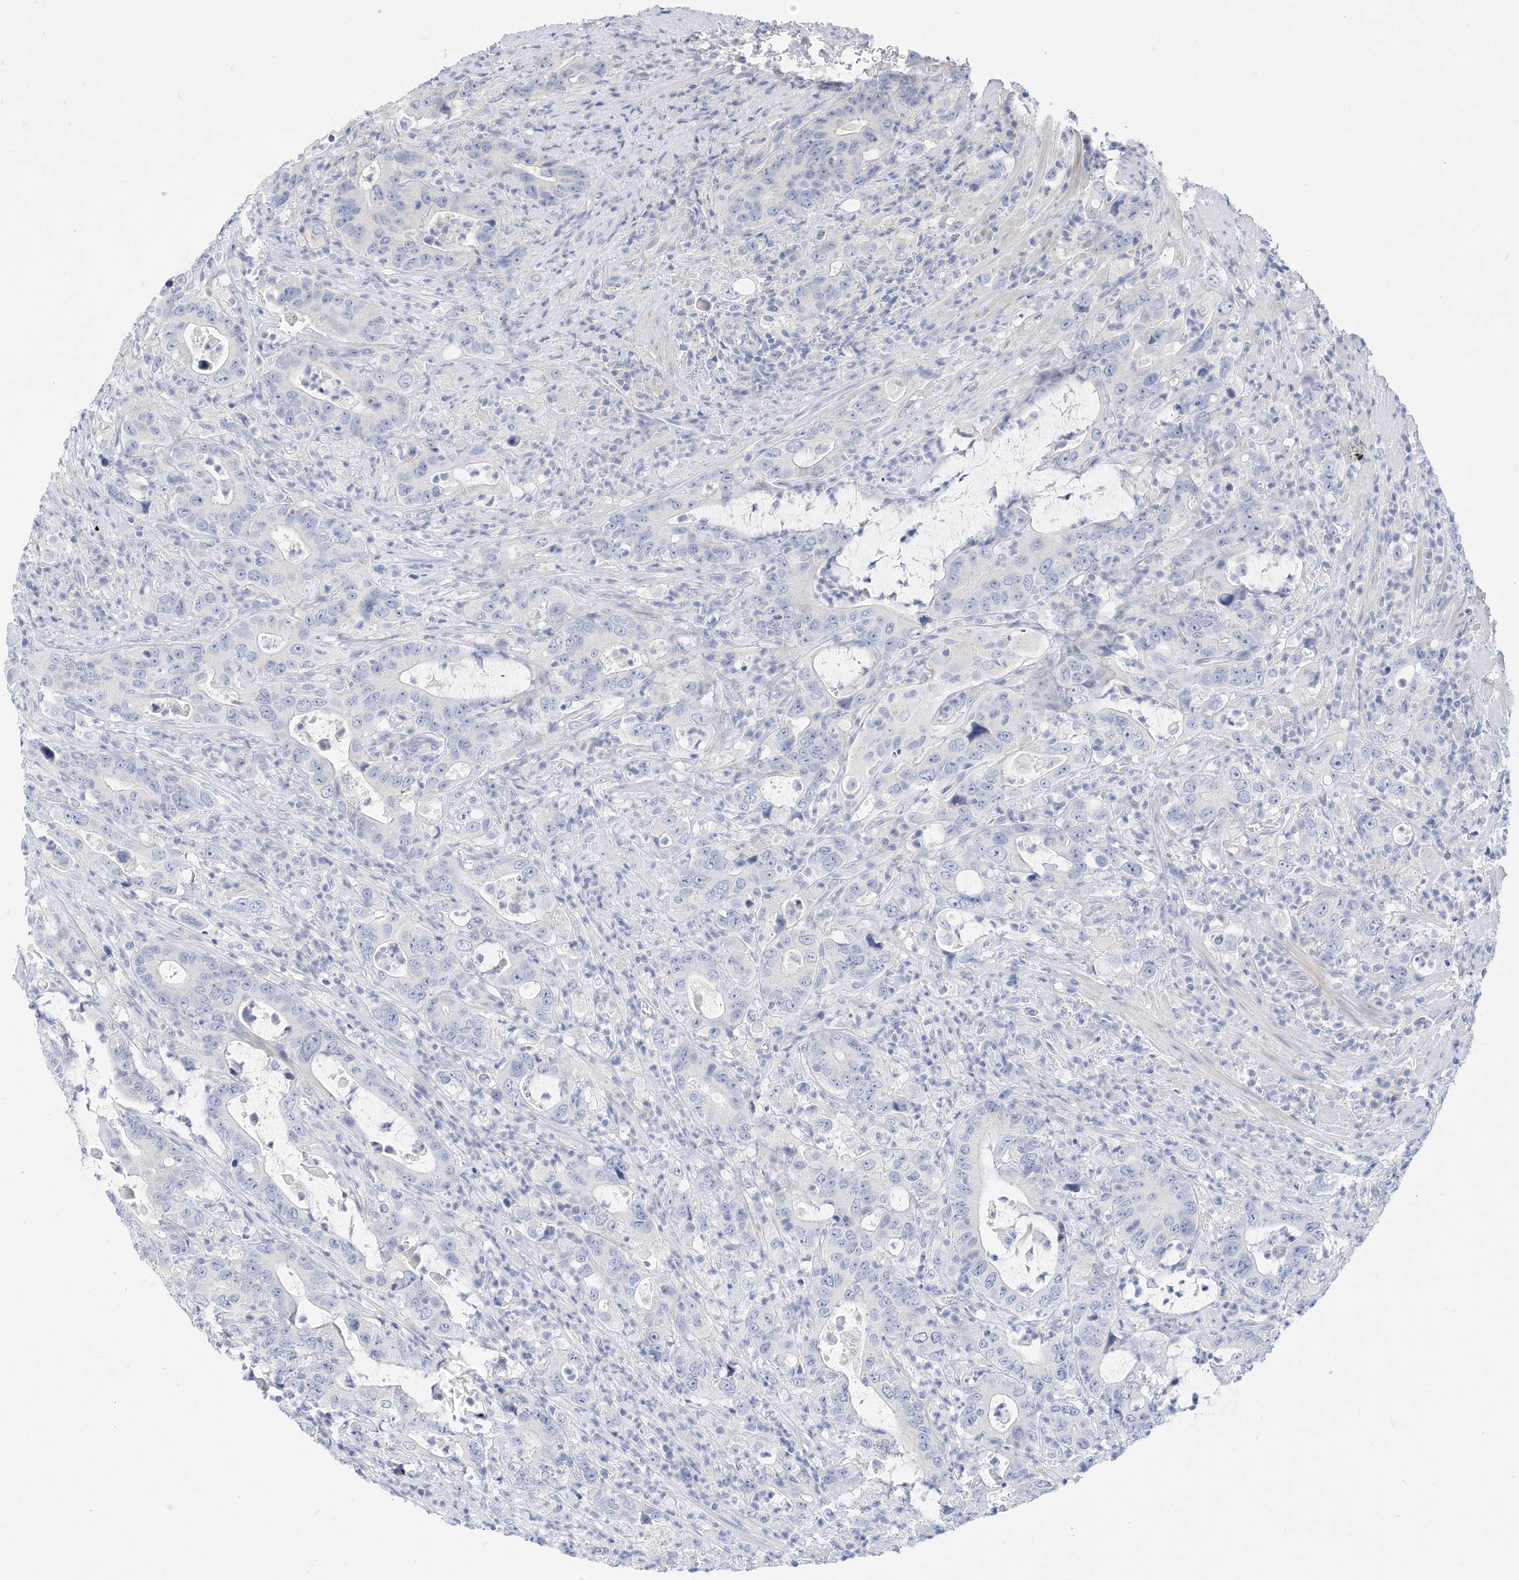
{"staining": {"intensity": "negative", "quantity": "none", "location": "none"}, "tissue": "colorectal cancer", "cell_type": "Tumor cells", "image_type": "cancer", "snomed": [{"axis": "morphology", "description": "Adenocarcinoma, NOS"}, {"axis": "topography", "description": "Colon"}], "caption": "Tumor cells are negative for brown protein staining in colorectal adenocarcinoma.", "gene": "SPOCD1", "patient": {"sex": "female", "age": 75}}